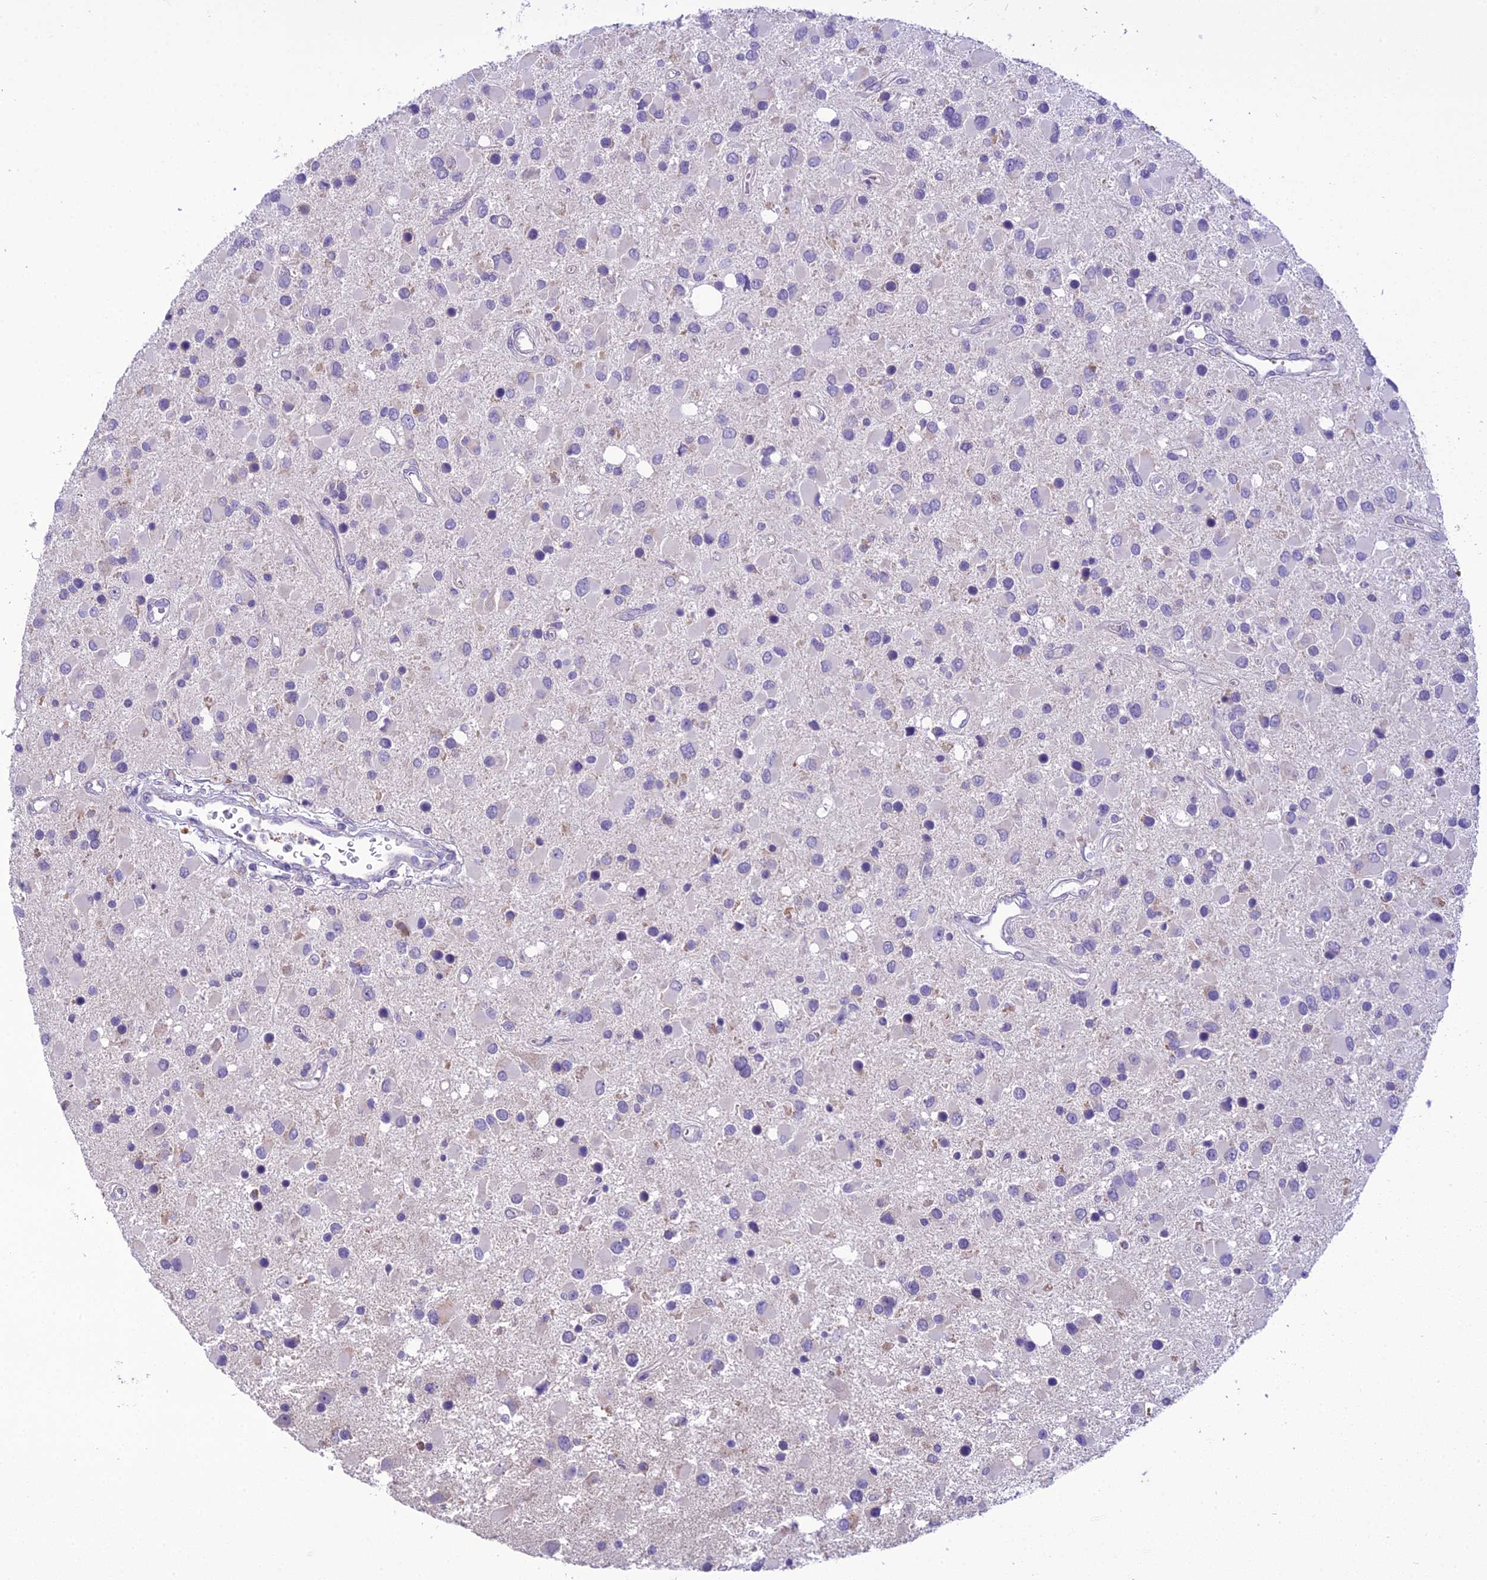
{"staining": {"intensity": "negative", "quantity": "none", "location": "none"}, "tissue": "glioma", "cell_type": "Tumor cells", "image_type": "cancer", "snomed": [{"axis": "morphology", "description": "Glioma, malignant, High grade"}, {"axis": "topography", "description": "Brain"}], "caption": "Immunohistochemistry (IHC) image of neoplastic tissue: glioma stained with DAB shows no significant protein positivity in tumor cells.", "gene": "SCRT1", "patient": {"sex": "male", "age": 53}}